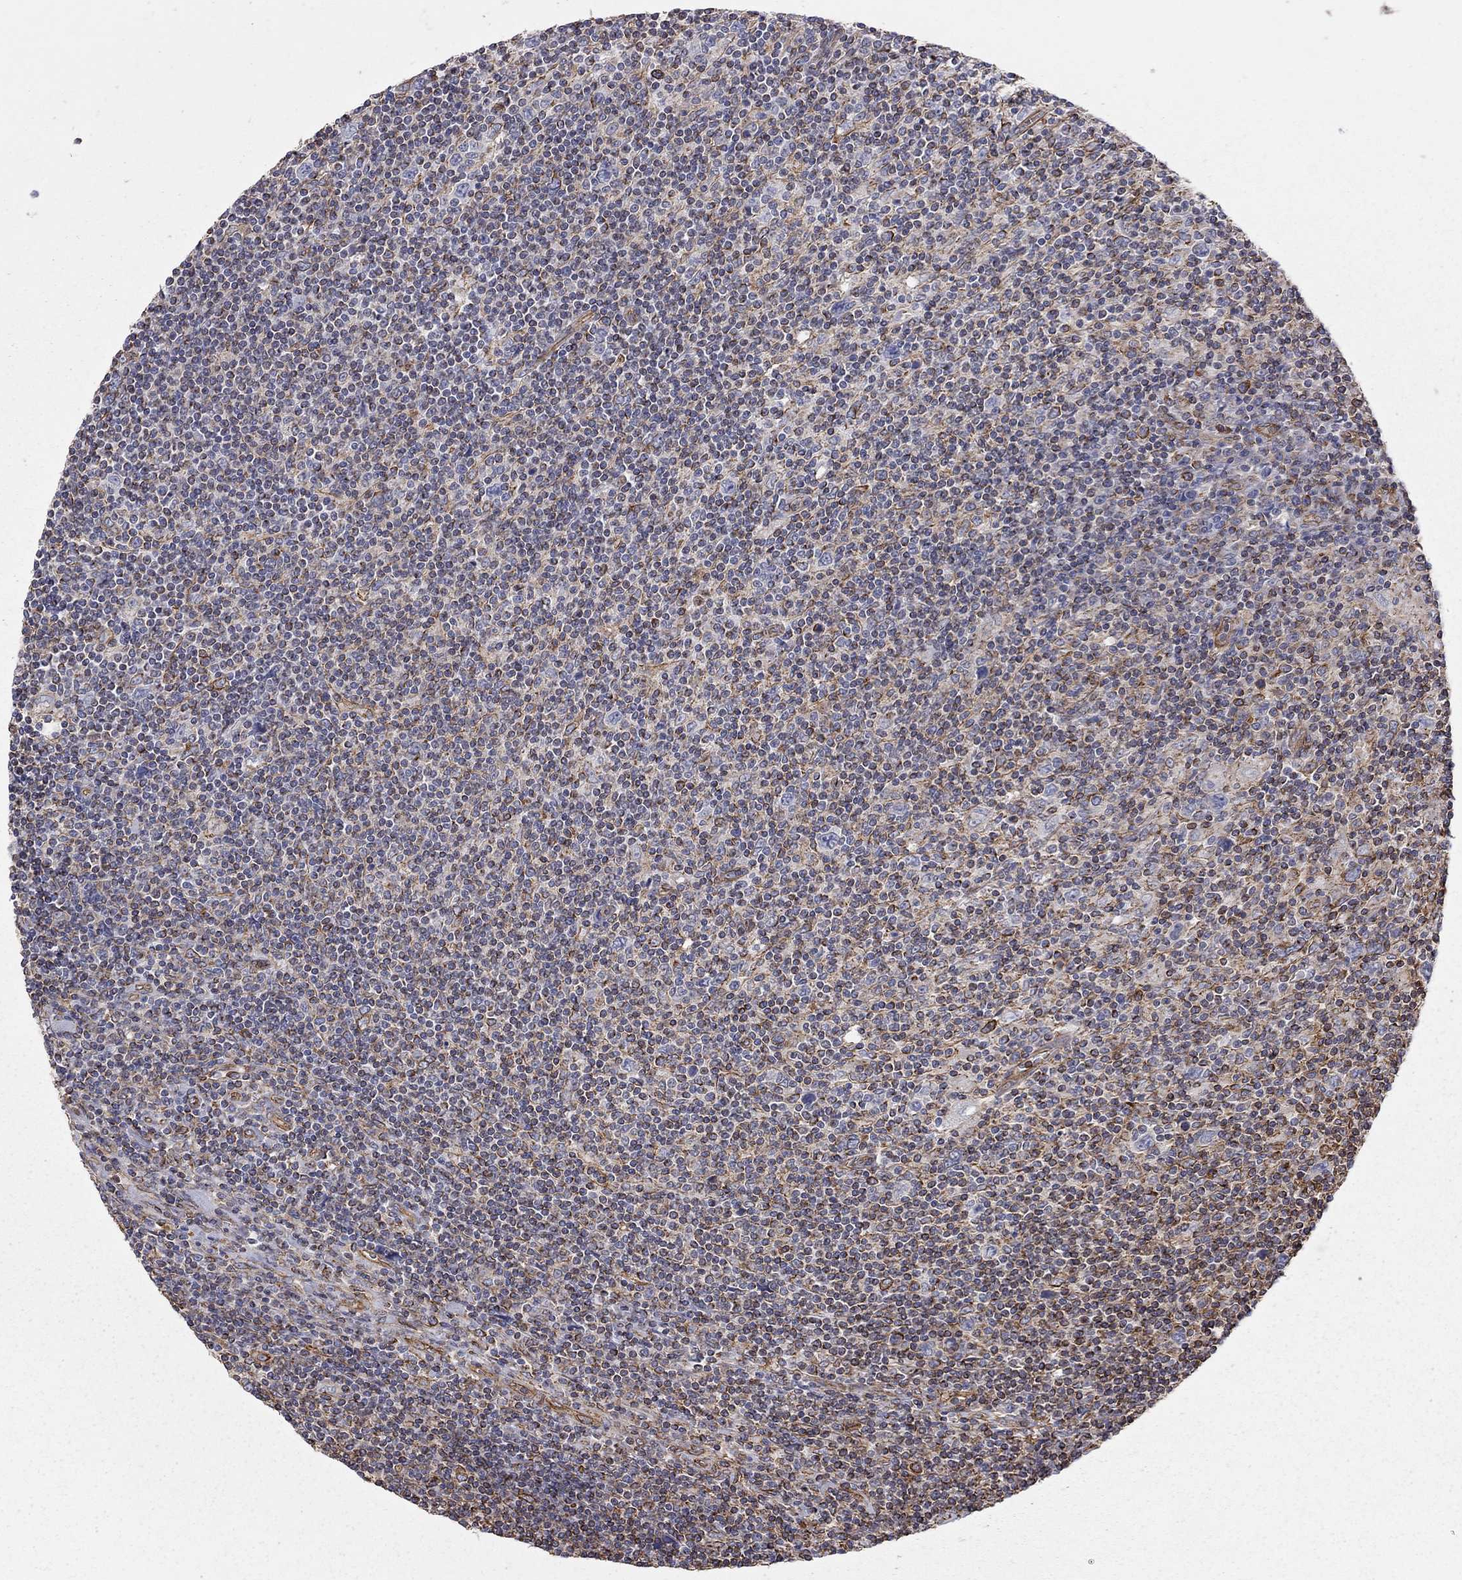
{"staining": {"intensity": "negative", "quantity": "none", "location": "none"}, "tissue": "lymphoma", "cell_type": "Tumor cells", "image_type": "cancer", "snomed": [{"axis": "morphology", "description": "Hodgkin's disease, NOS"}, {"axis": "topography", "description": "Lymph node"}], "caption": "A high-resolution photomicrograph shows IHC staining of Hodgkin's disease, which exhibits no significant staining in tumor cells. The staining was performed using DAB (3,3'-diaminobenzidine) to visualize the protein expression in brown, while the nuclei were stained in blue with hematoxylin (Magnification: 20x).", "gene": "BICDL2", "patient": {"sex": "male", "age": 40}}